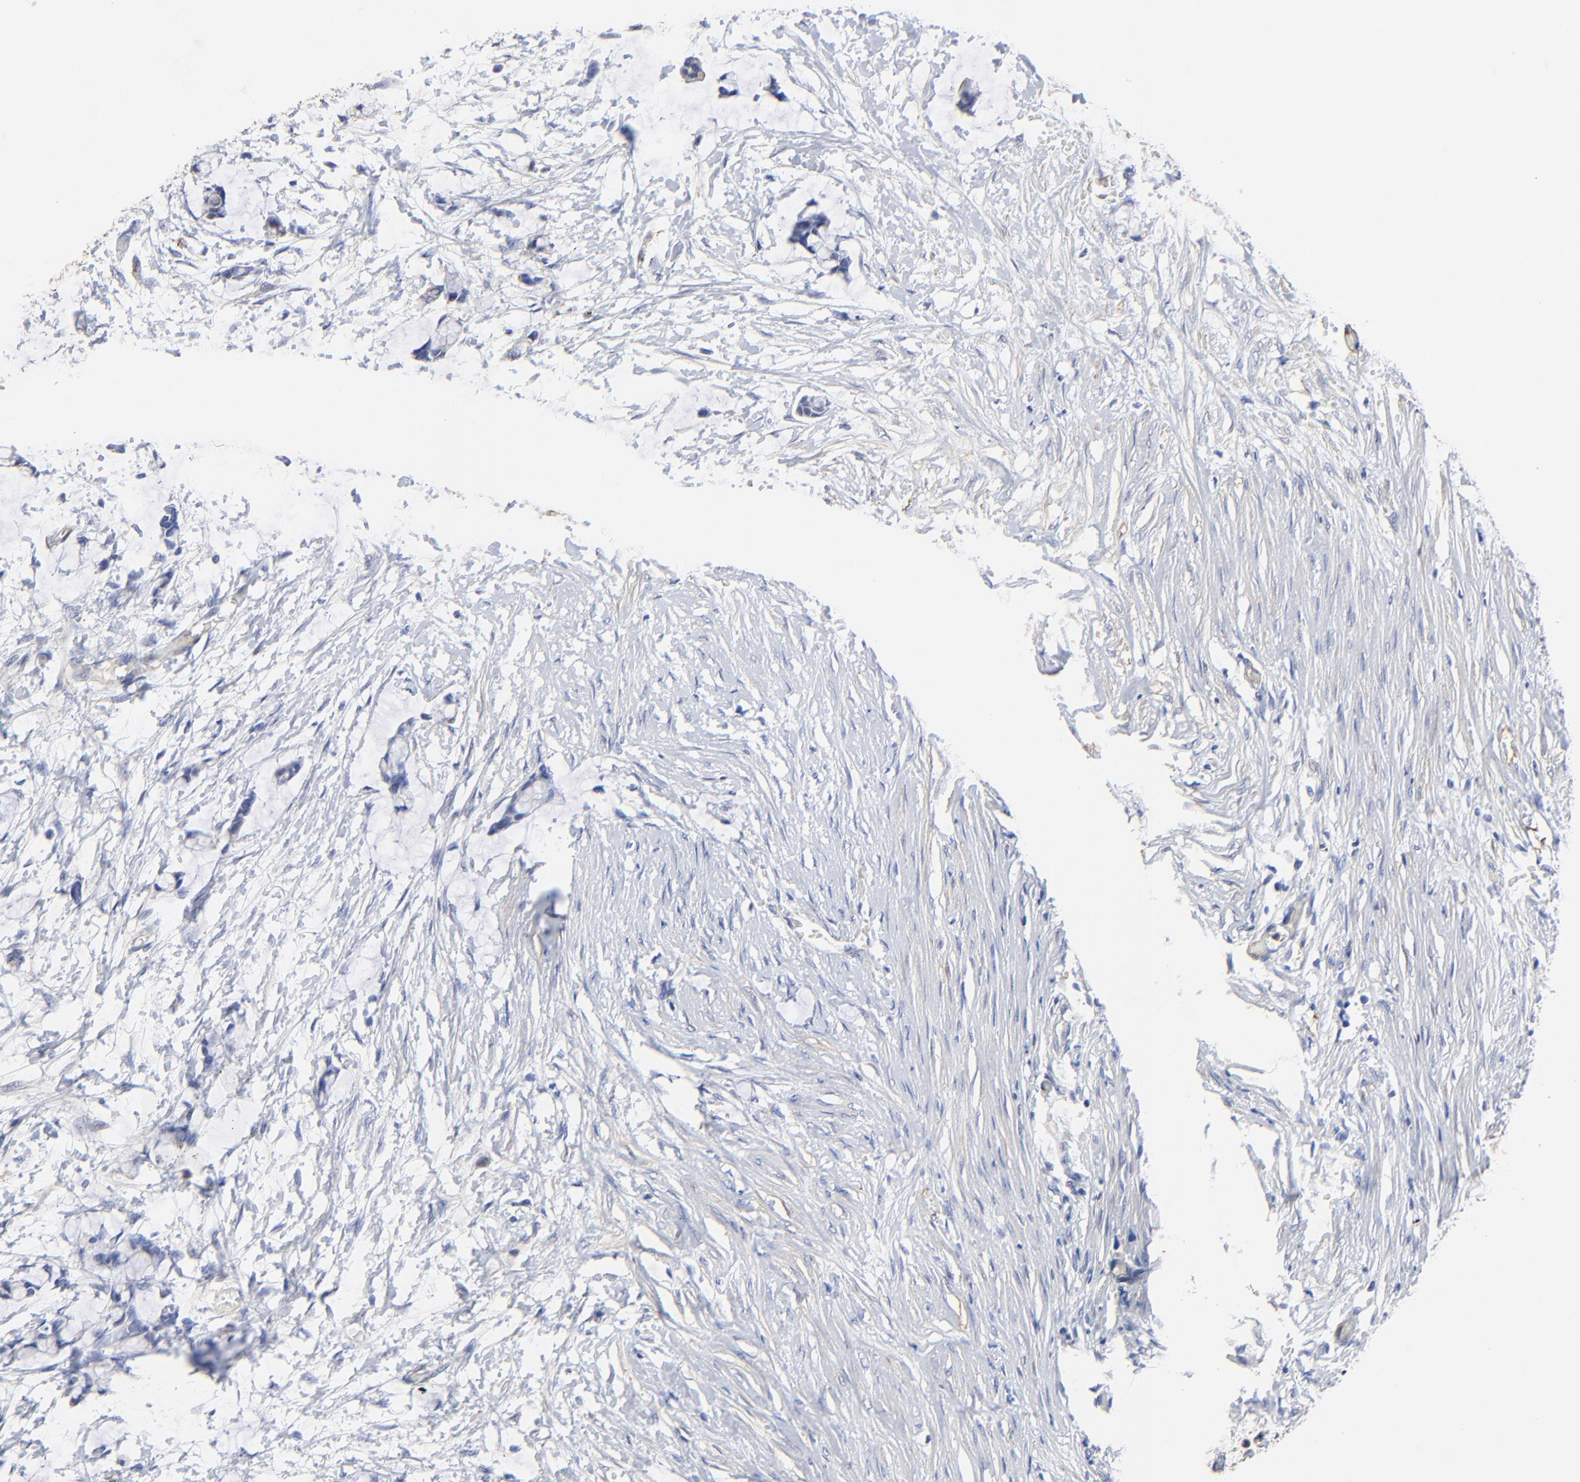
{"staining": {"intensity": "negative", "quantity": "none", "location": "none"}, "tissue": "colorectal cancer", "cell_type": "Tumor cells", "image_type": "cancer", "snomed": [{"axis": "morphology", "description": "Normal tissue, NOS"}, {"axis": "morphology", "description": "Adenocarcinoma, NOS"}, {"axis": "topography", "description": "Colon"}, {"axis": "topography", "description": "Peripheral nerve tissue"}], "caption": "Immunohistochemical staining of adenocarcinoma (colorectal) exhibits no significant expression in tumor cells. (IHC, brightfield microscopy, high magnification).", "gene": "TAGLN2", "patient": {"sex": "male", "age": 14}}